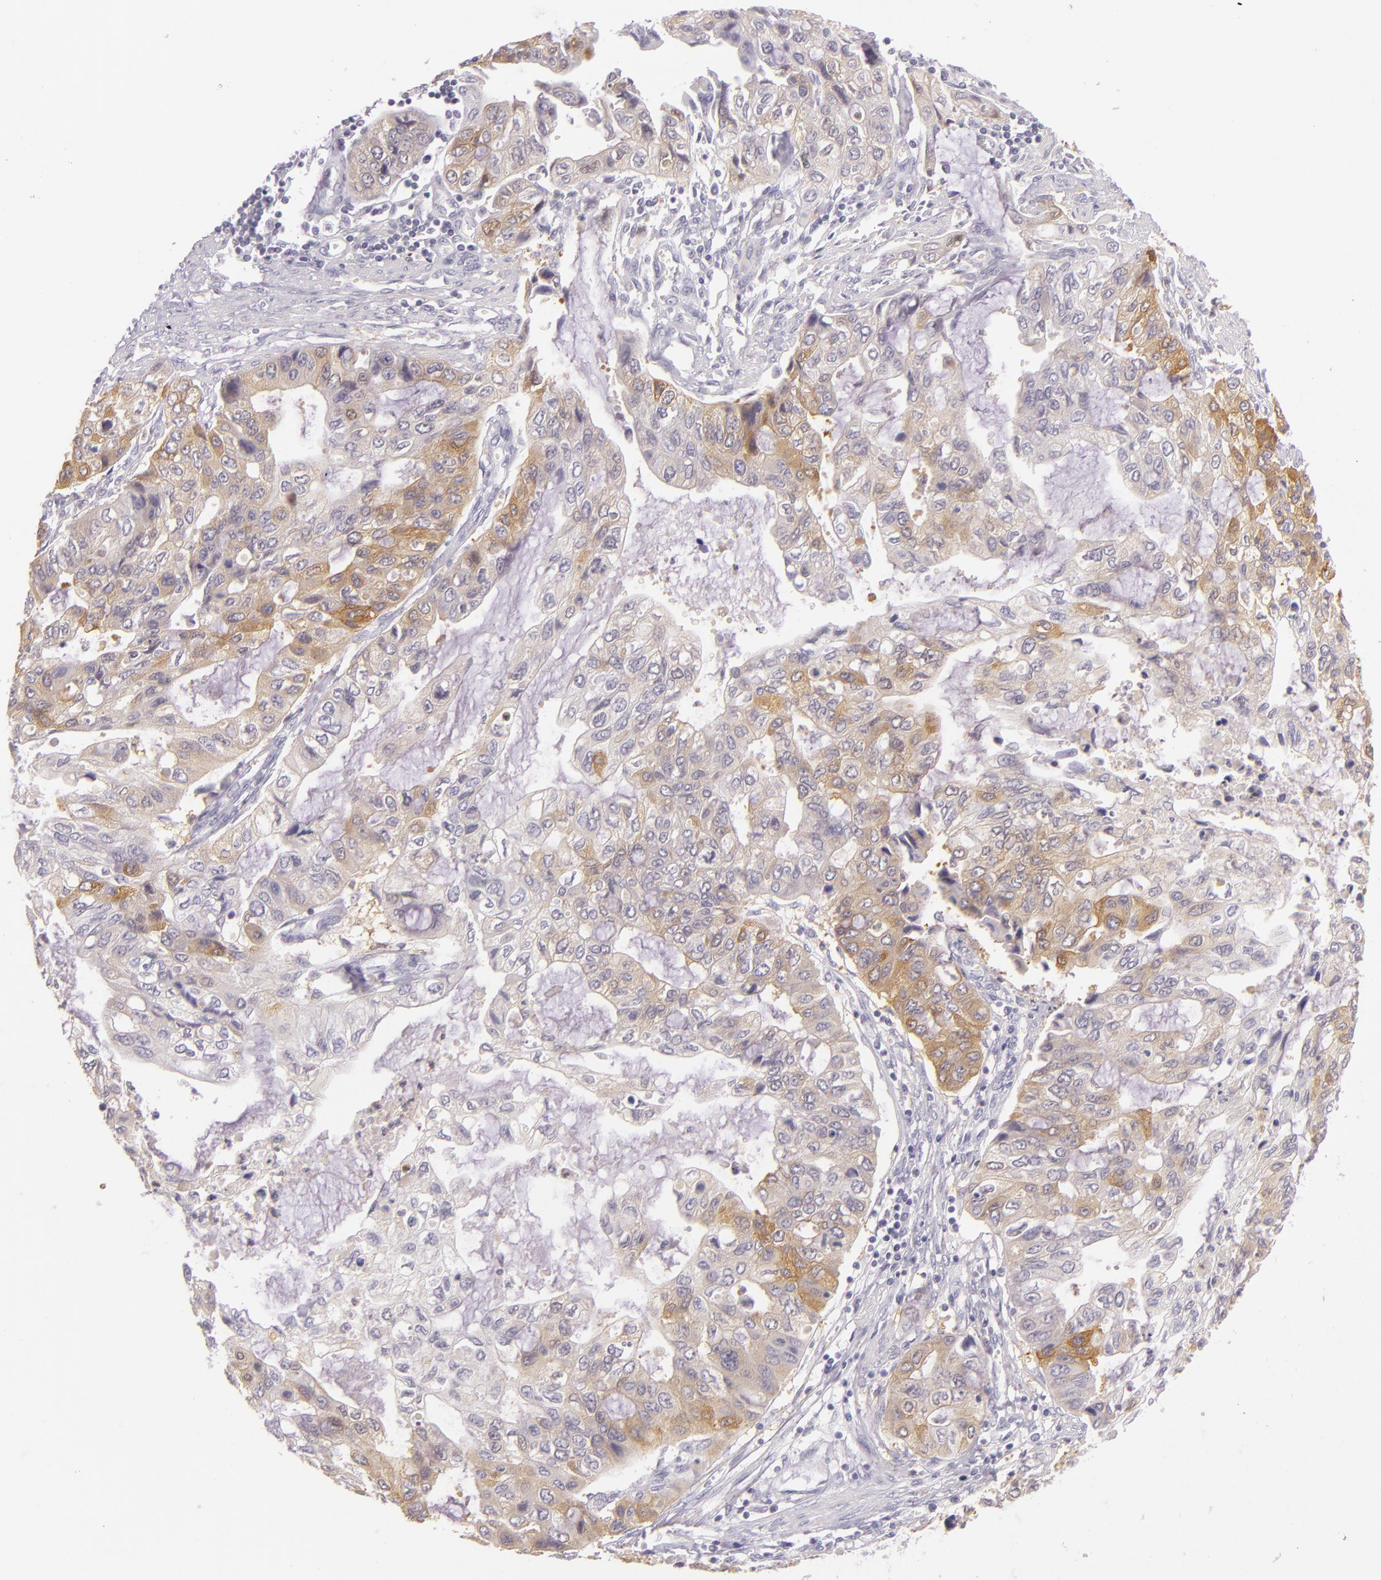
{"staining": {"intensity": "weak", "quantity": "<25%", "location": "cytoplasmic/membranous"}, "tissue": "stomach cancer", "cell_type": "Tumor cells", "image_type": "cancer", "snomed": [{"axis": "morphology", "description": "Adenocarcinoma, NOS"}, {"axis": "topography", "description": "Stomach, upper"}], "caption": "A micrograph of human stomach cancer is negative for staining in tumor cells.", "gene": "CBS", "patient": {"sex": "female", "age": 52}}